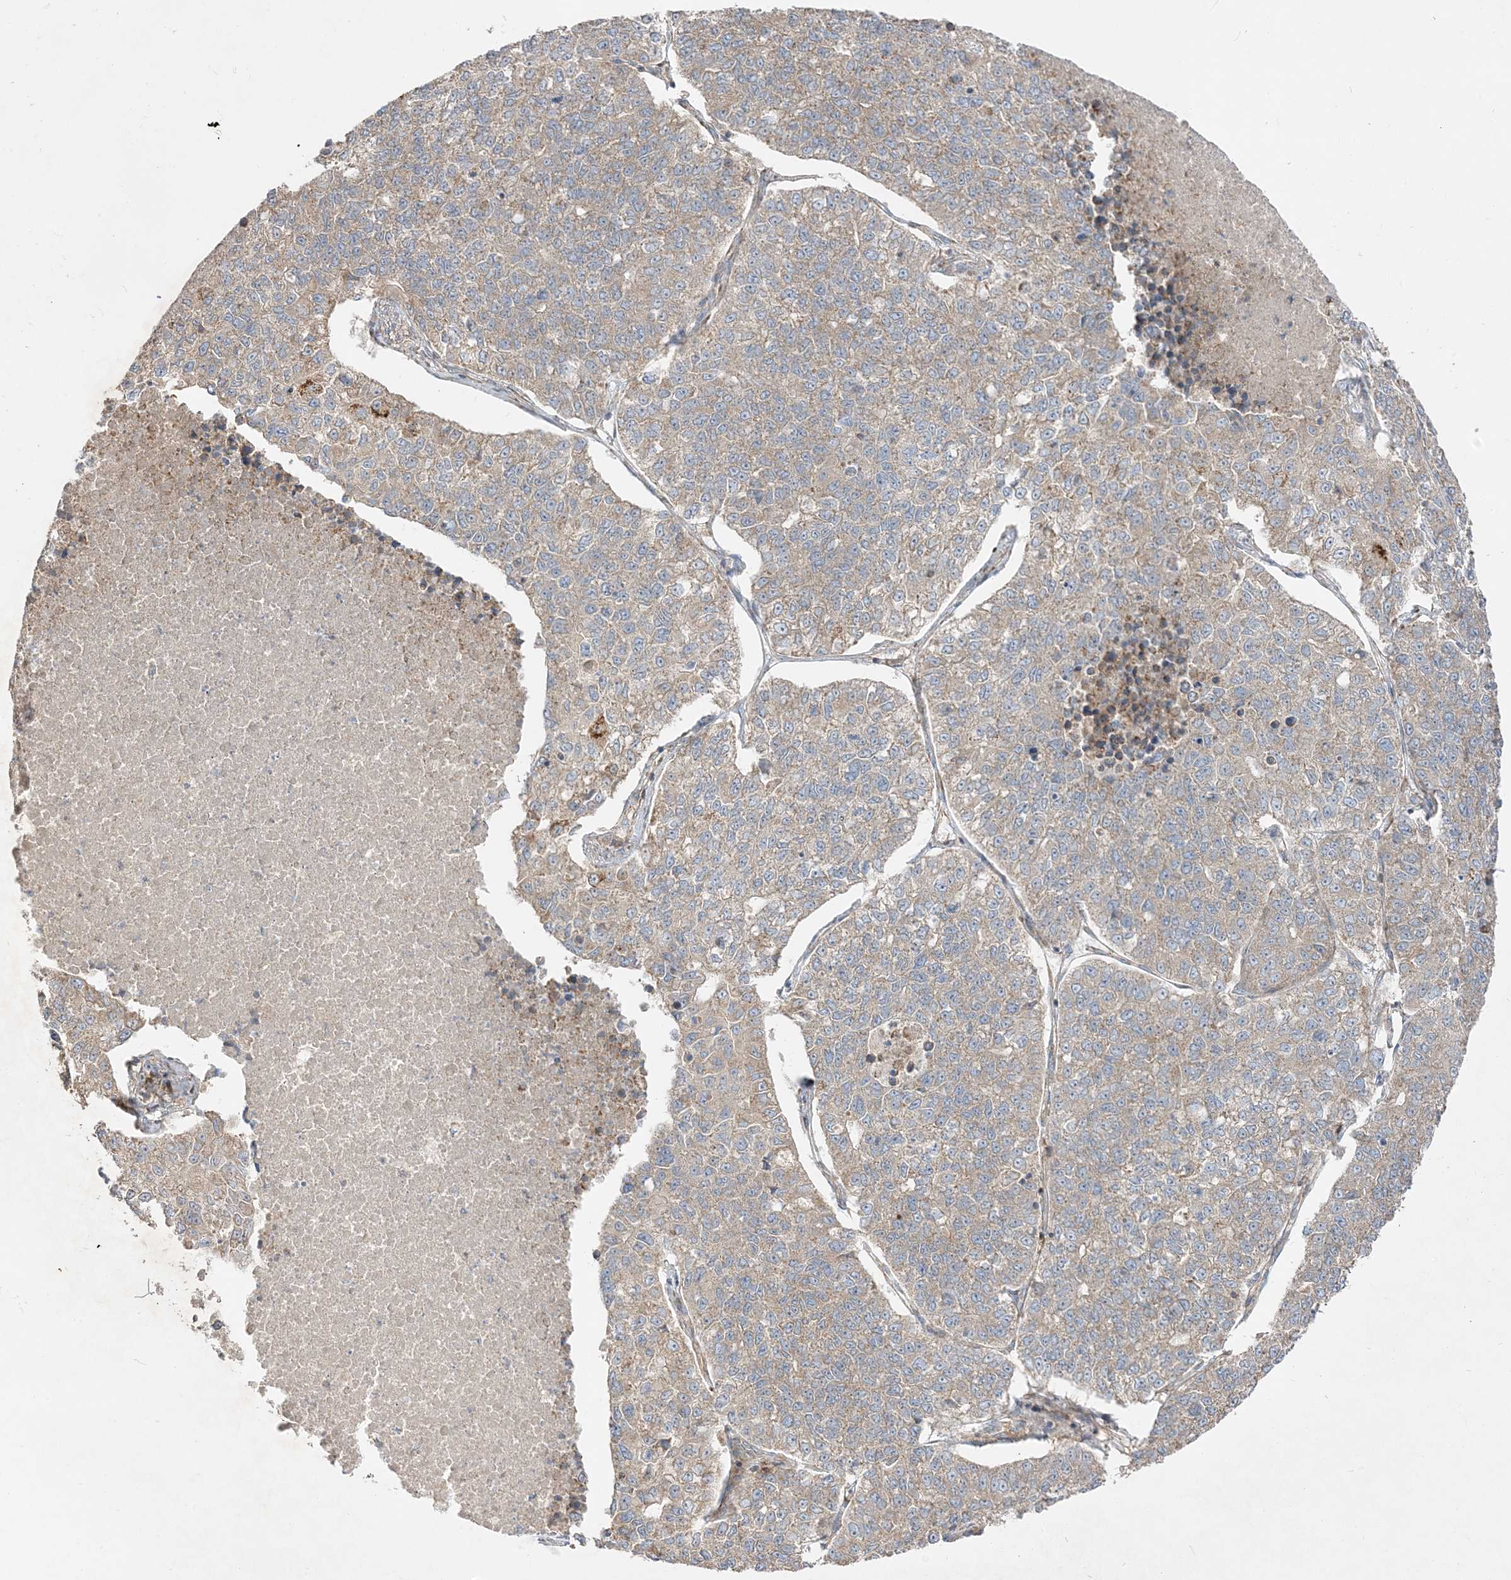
{"staining": {"intensity": "weak", "quantity": "<25%", "location": "cytoplasmic/membranous"}, "tissue": "lung cancer", "cell_type": "Tumor cells", "image_type": "cancer", "snomed": [{"axis": "morphology", "description": "Adenocarcinoma, NOS"}, {"axis": "topography", "description": "Lung"}], "caption": "This is an immunohistochemistry (IHC) image of lung cancer. There is no positivity in tumor cells.", "gene": "AARS2", "patient": {"sex": "male", "age": 49}}